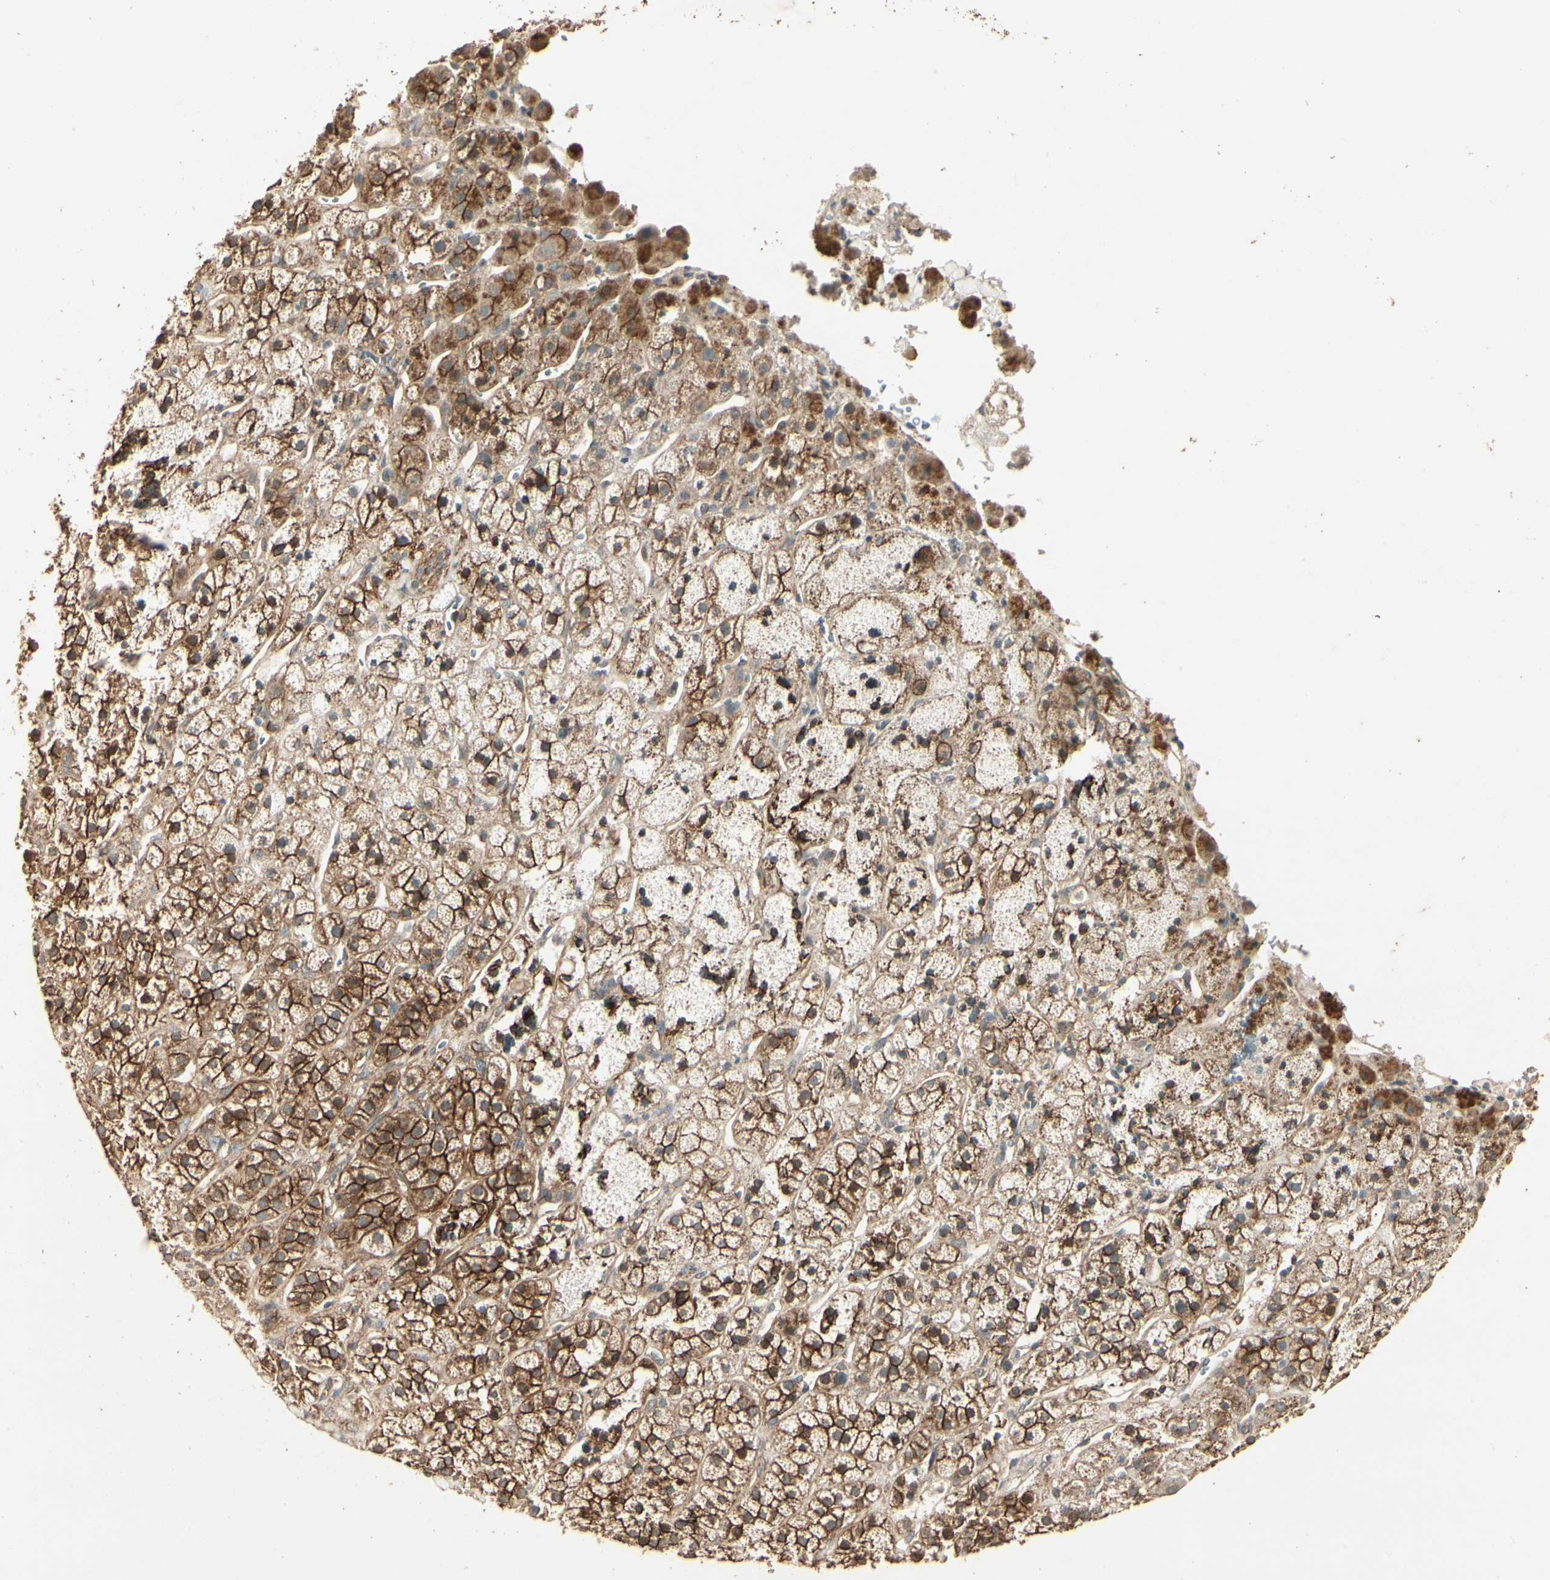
{"staining": {"intensity": "strong", "quantity": "25%-75%", "location": "cytoplasmic/membranous"}, "tissue": "adrenal gland", "cell_type": "Glandular cells", "image_type": "normal", "snomed": [{"axis": "morphology", "description": "Normal tissue, NOS"}, {"axis": "topography", "description": "Adrenal gland"}], "caption": "This is a photomicrograph of immunohistochemistry staining of benign adrenal gland, which shows strong expression in the cytoplasmic/membranous of glandular cells.", "gene": "RNF180", "patient": {"sex": "male", "age": 56}}